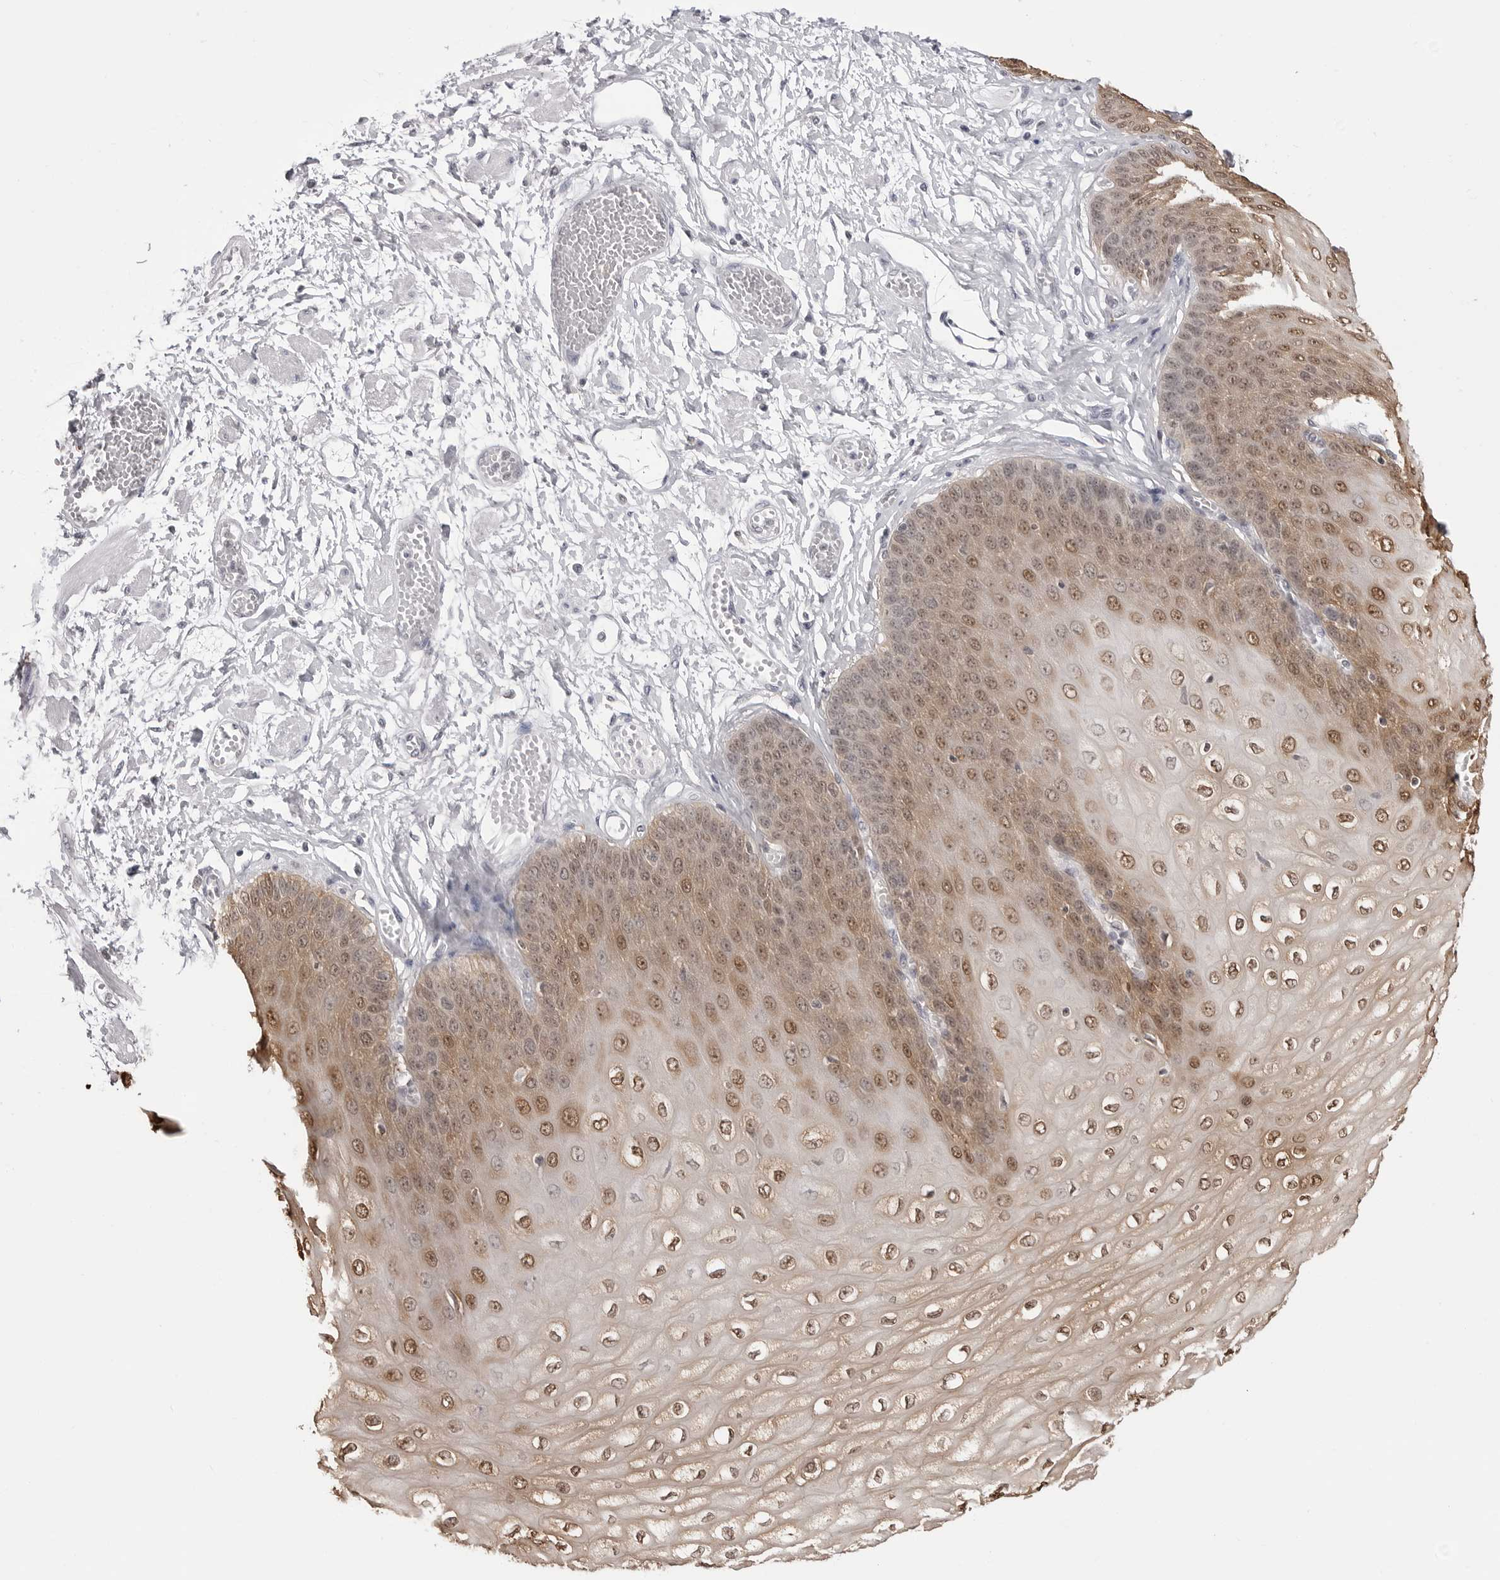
{"staining": {"intensity": "moderate", "quantity": ">75%", "location": "cytoplasmic/membranous,nuclear"}, "tissue": "esophagus", "cell_type": "Squamous epithelial cells", "image_type": "normal", "snomed": [{"axis": "morphology", "description": "Normal tissue, NOS"}, {"axis": "topography", "description": "Esophagus"}], "caption": "Immunohistochemistry (IHC) (DAB) staining of normal human esophagus shows moderate cytoplasmic/membranous,nuclear protein expression in approximately >75% of squamous epithelial cells.", "gene": "YWHAG", "patient": {"sex": "male", "age": 60}}